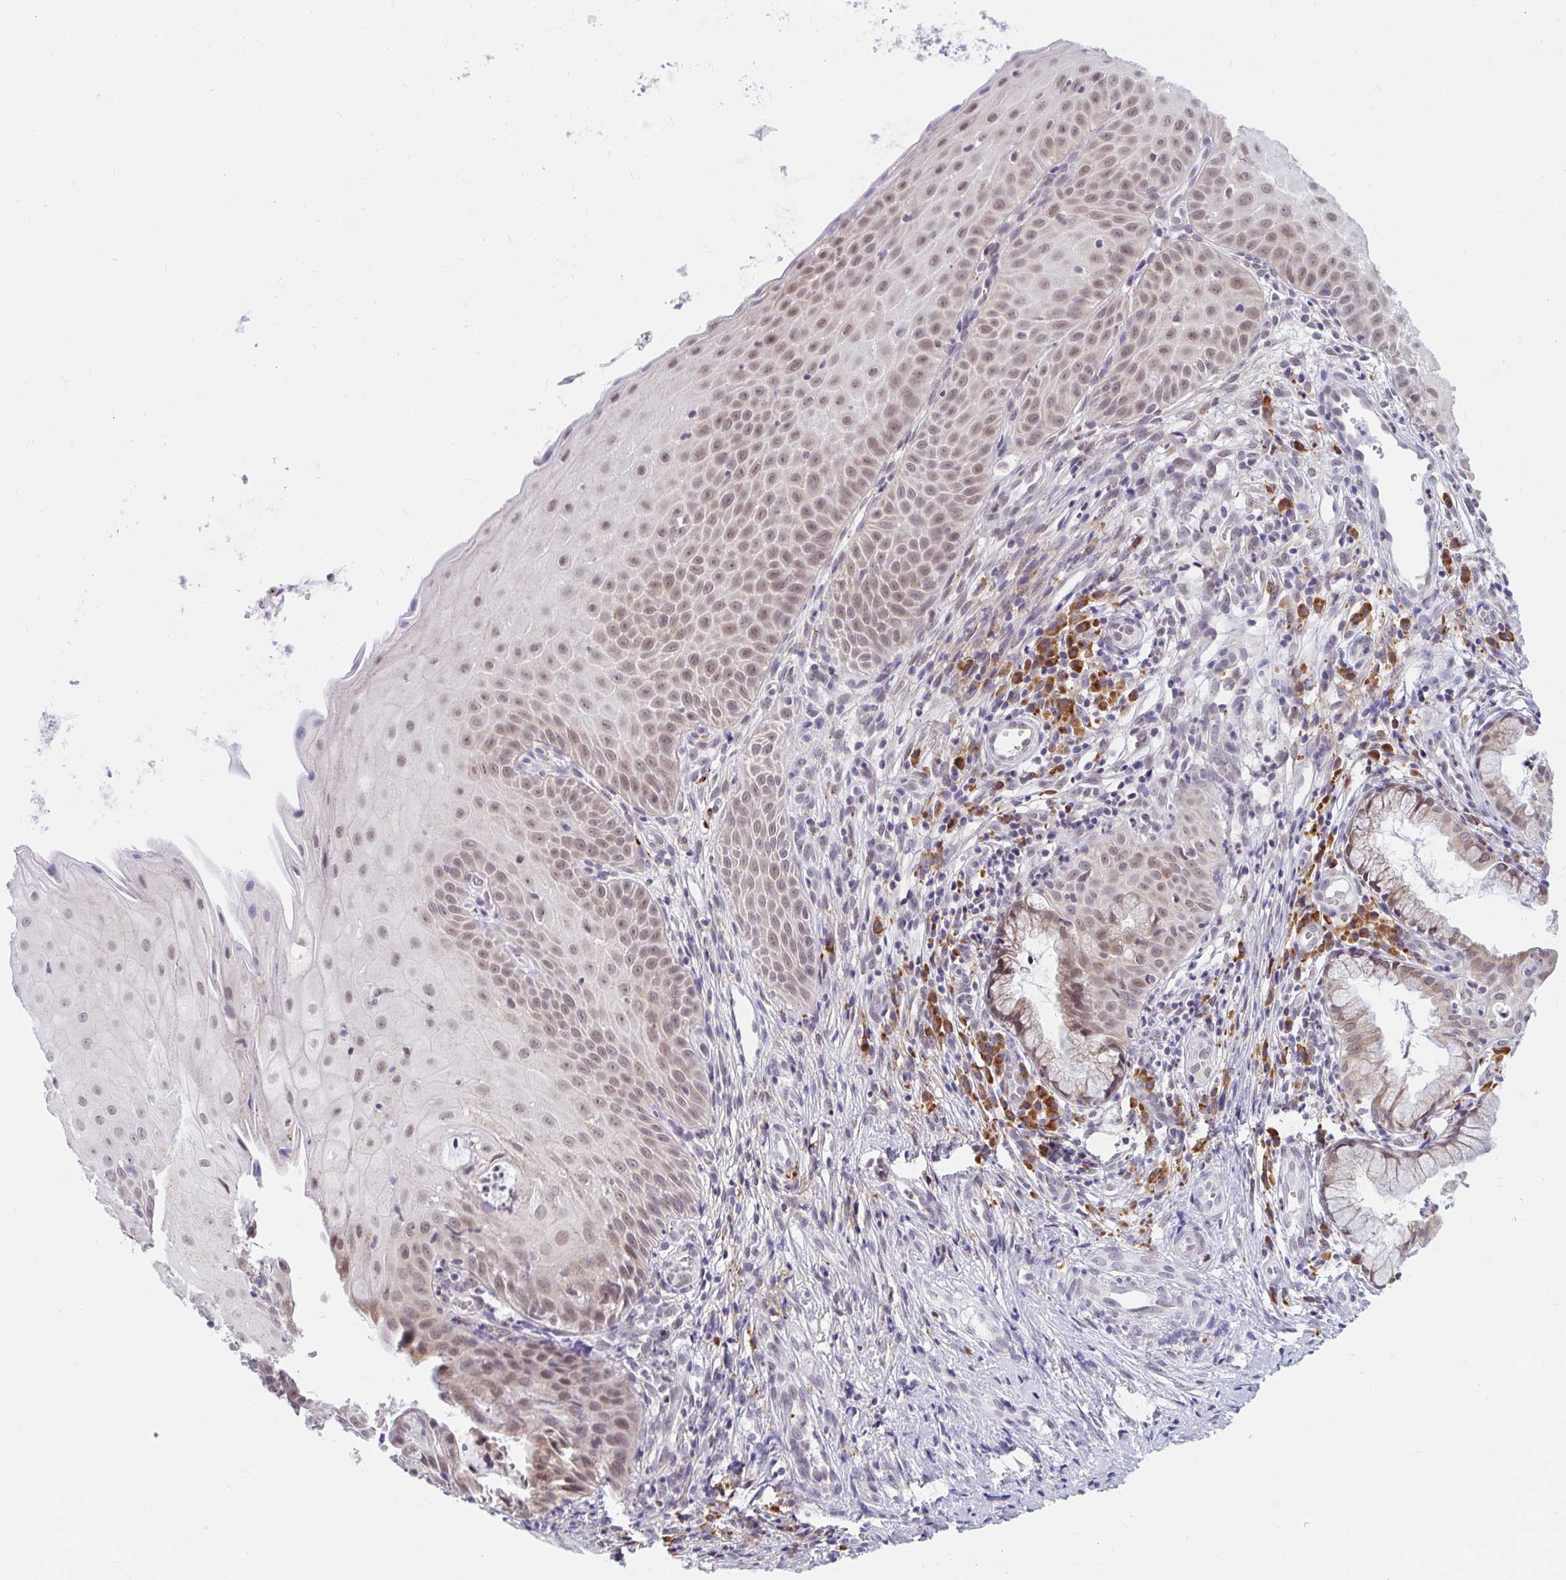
{"staining": {"intensity": "weak", "quantity": "25%-75%", "location": "cytoplasmic/membranous"}, "tissue": "cervix", "cell_type": "Glandular cells", "image_type": "normal", "snomed": [{"axis": "morphology", "description": "Normal tissue, NOS"}, {"axis": "topography", "description": "Cervix"}], "caption": "Brown immunohistochemical staining in benign cervix demonstrates weak cytoplasmic/membranous staining in about 25%-75% of glandular cells. (Stains: DAB (3,3'-diaminobenzidine) in brown, nuclei in blue, Microscopy: brightfield microscopy at high magnification).", "gene": "SRSF10", "patient": {"sex": "female", "age": 36}}